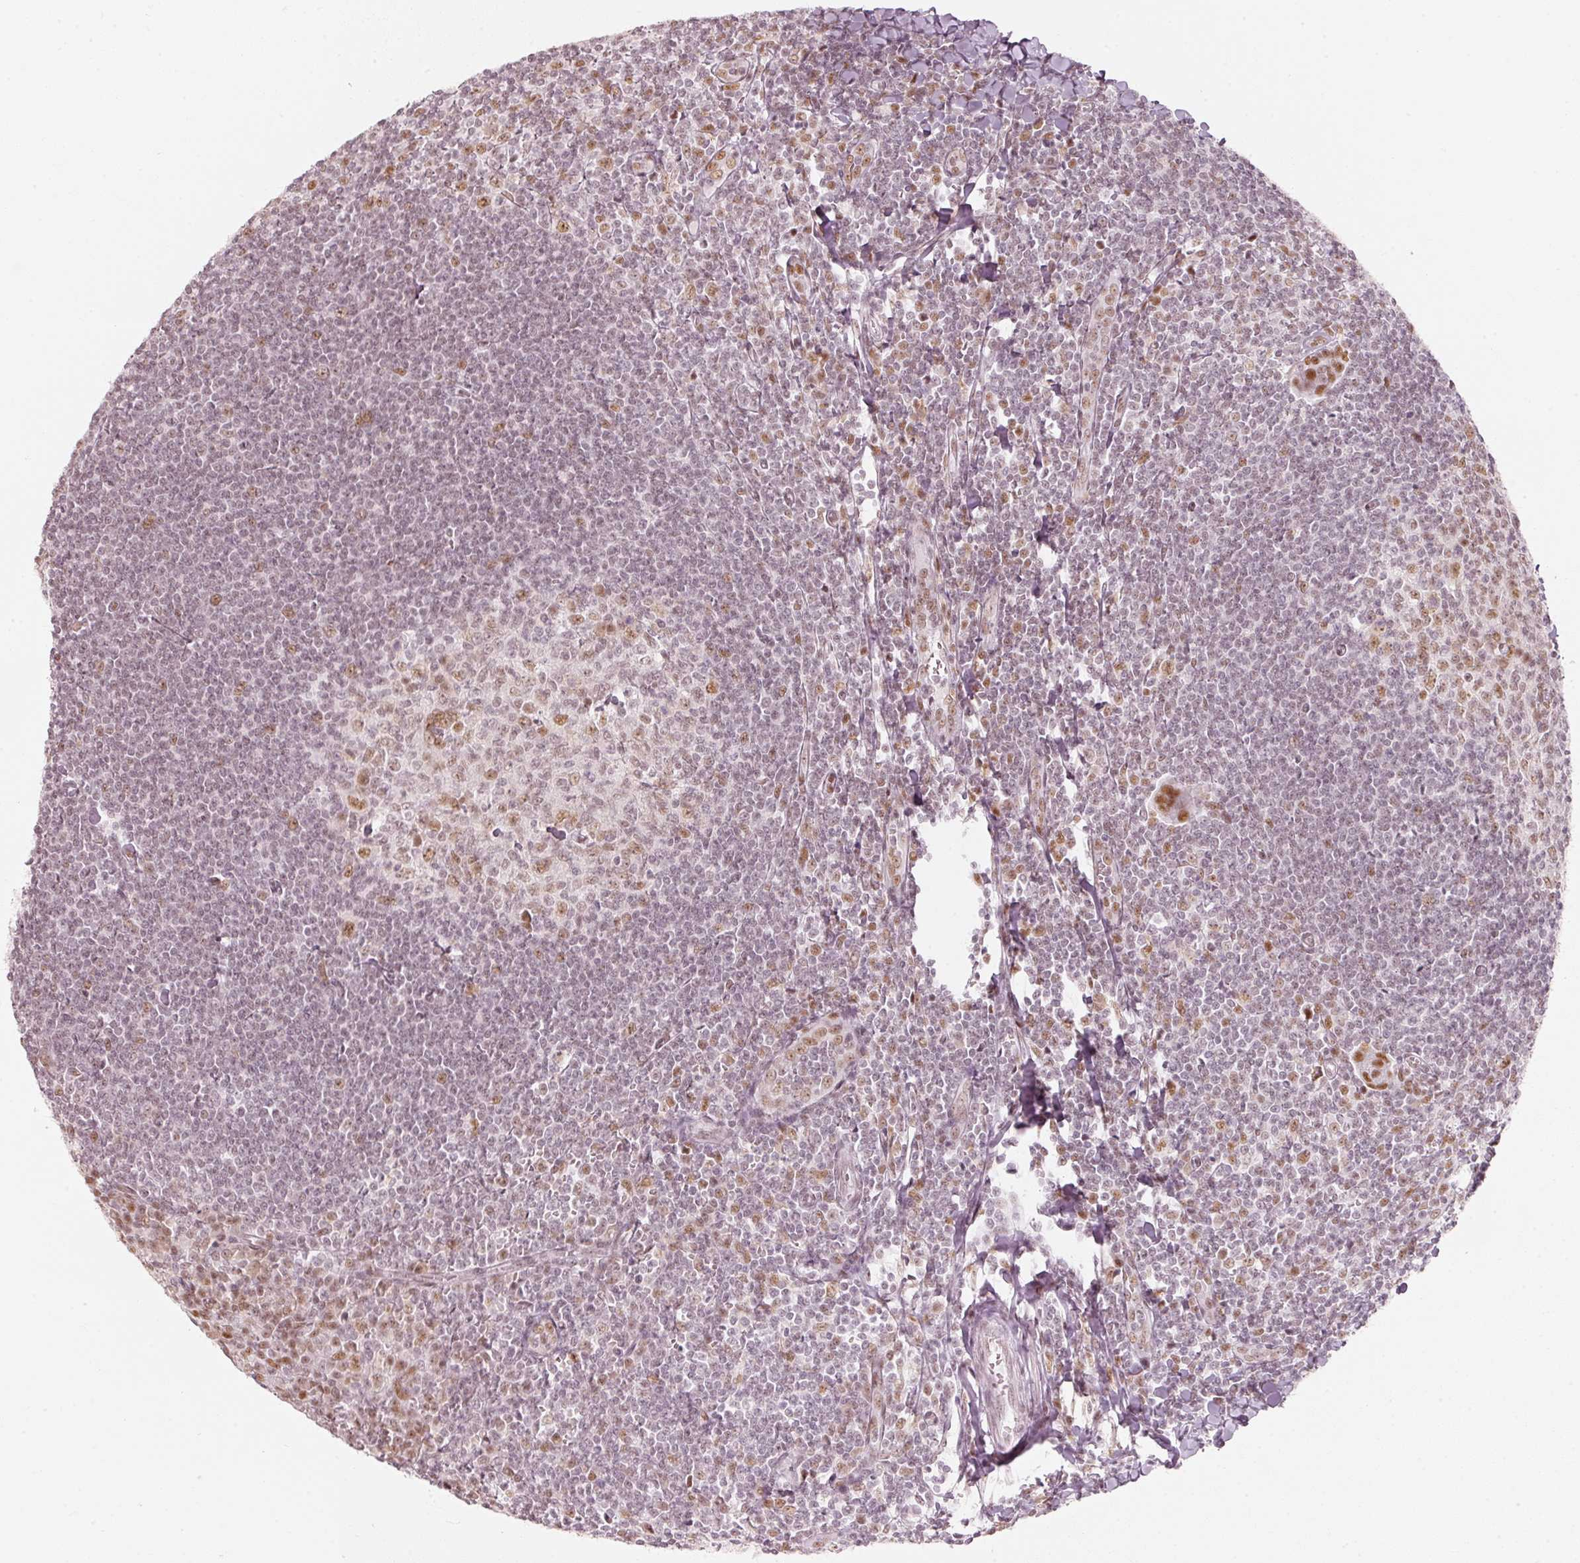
{"staining": {"intensity": "weak", "quantity": ">75%", "location": "nuclear"}, "tissue": "tonsil", "cell_type": "Germinal center cells", "image_type": "normal", "snomed": [{"axis": "morphology", "description": "Normal tissue, NOS"}, {"axis": "topography", "description": "Tonsil"}], "caption": "This image demonstrates normal tonsil stained with immunohistochemistry (IHC) to label a protein in brown. The nuclear of germinal center cells show weak positivity for the protein. Nuclei are counter-stained blue.", "gene": "PPP1R10", "patient": {"sex": "male", "age": 27}}